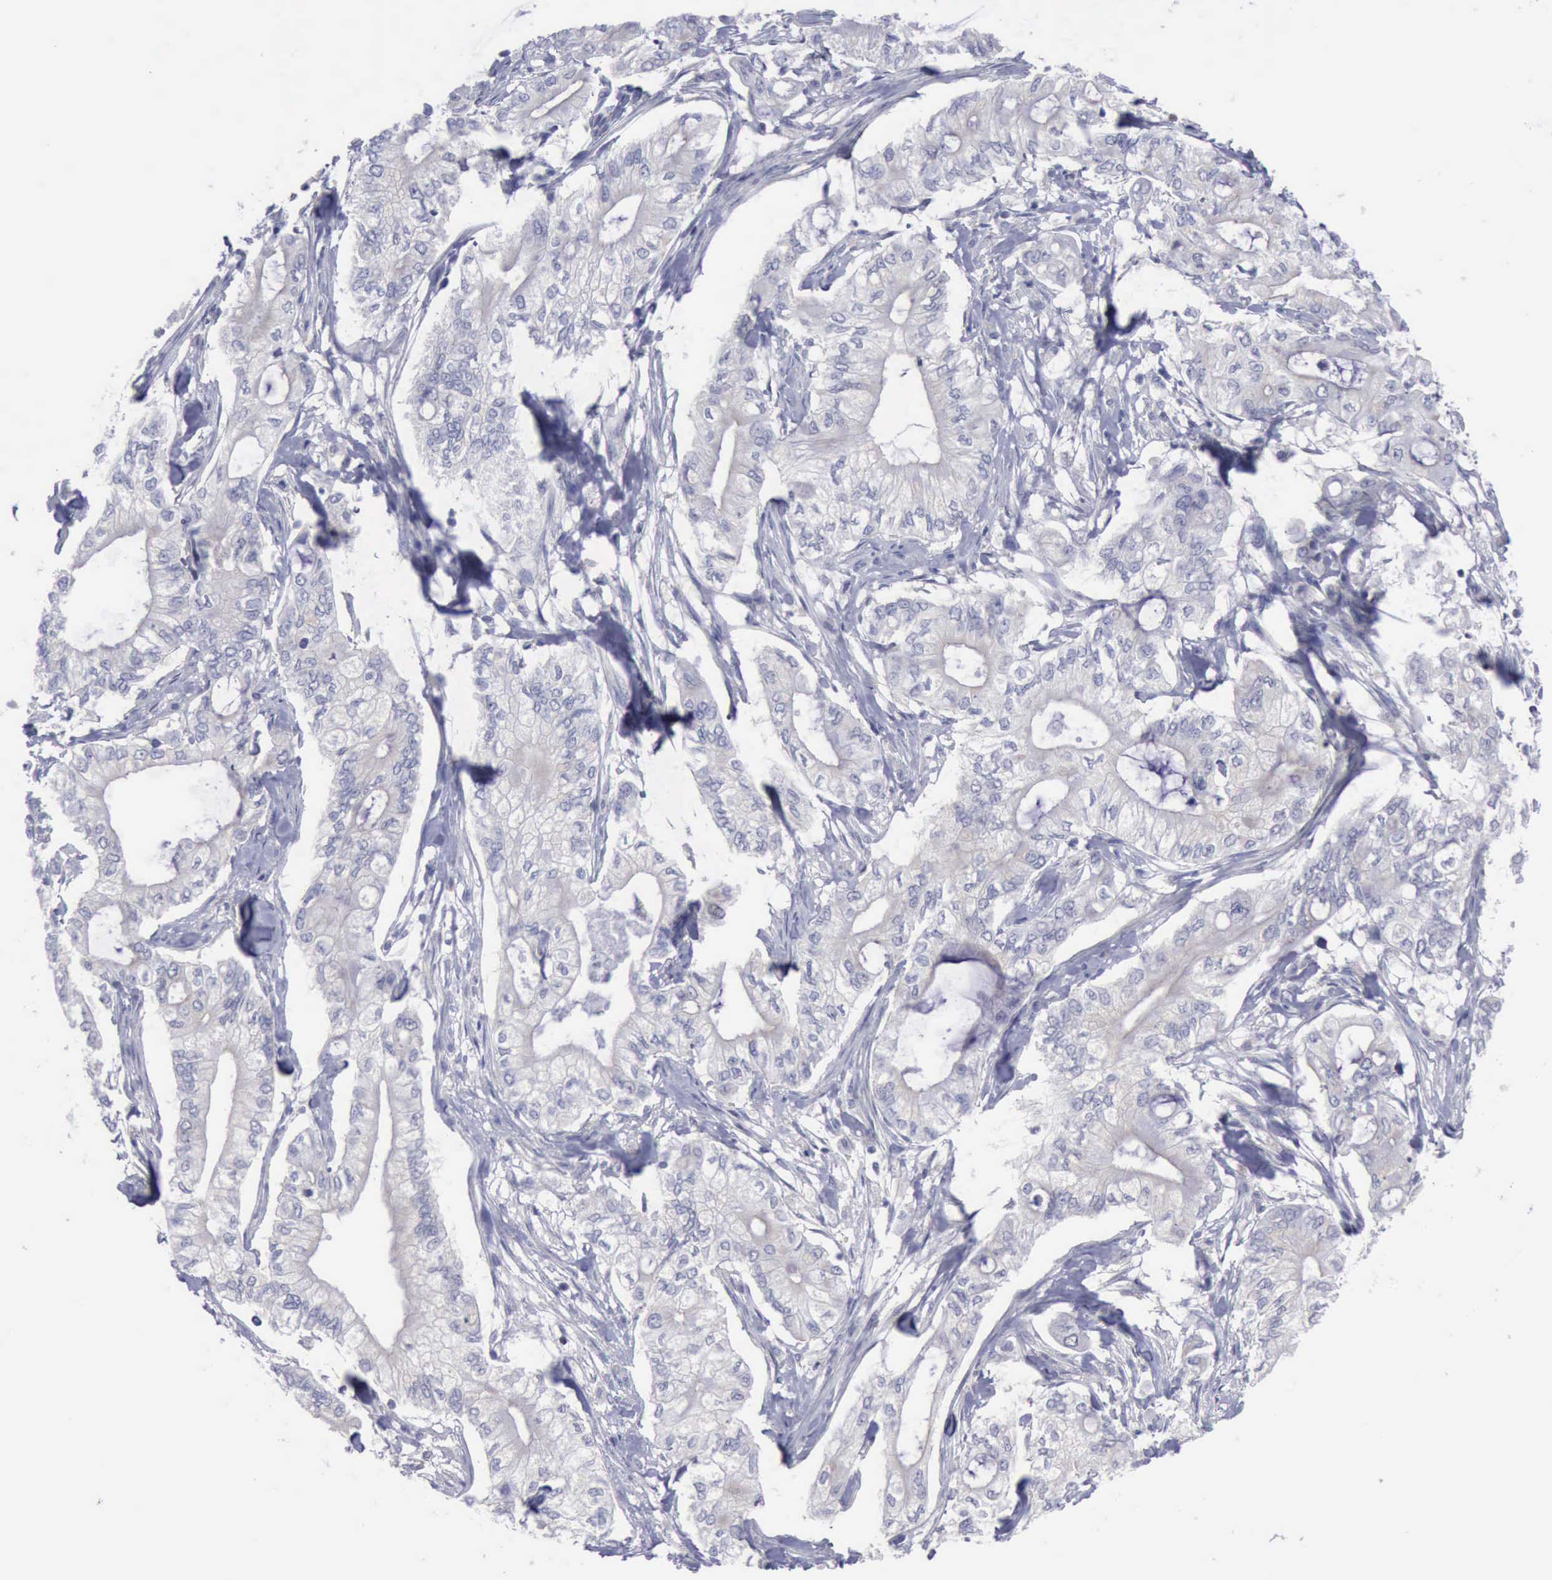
{"staining": {"intensity": "negative", "quantity": "none", "location": "none"}, "tissue": "pancreatic cancer", "cell_type": "Tumor cells", "image_type": "cancer", "snomed": [{"axis": "morphology", "description": "Adenocarcinoma, NOS"}, {"axis": "topography", "description": "Pancreas"}], "caption": "Tumor cells show no significant positivity in pancreatic adenocarcinoma.", "gene": "SATB2", "patient": {"sex": "male", "age": 79}}